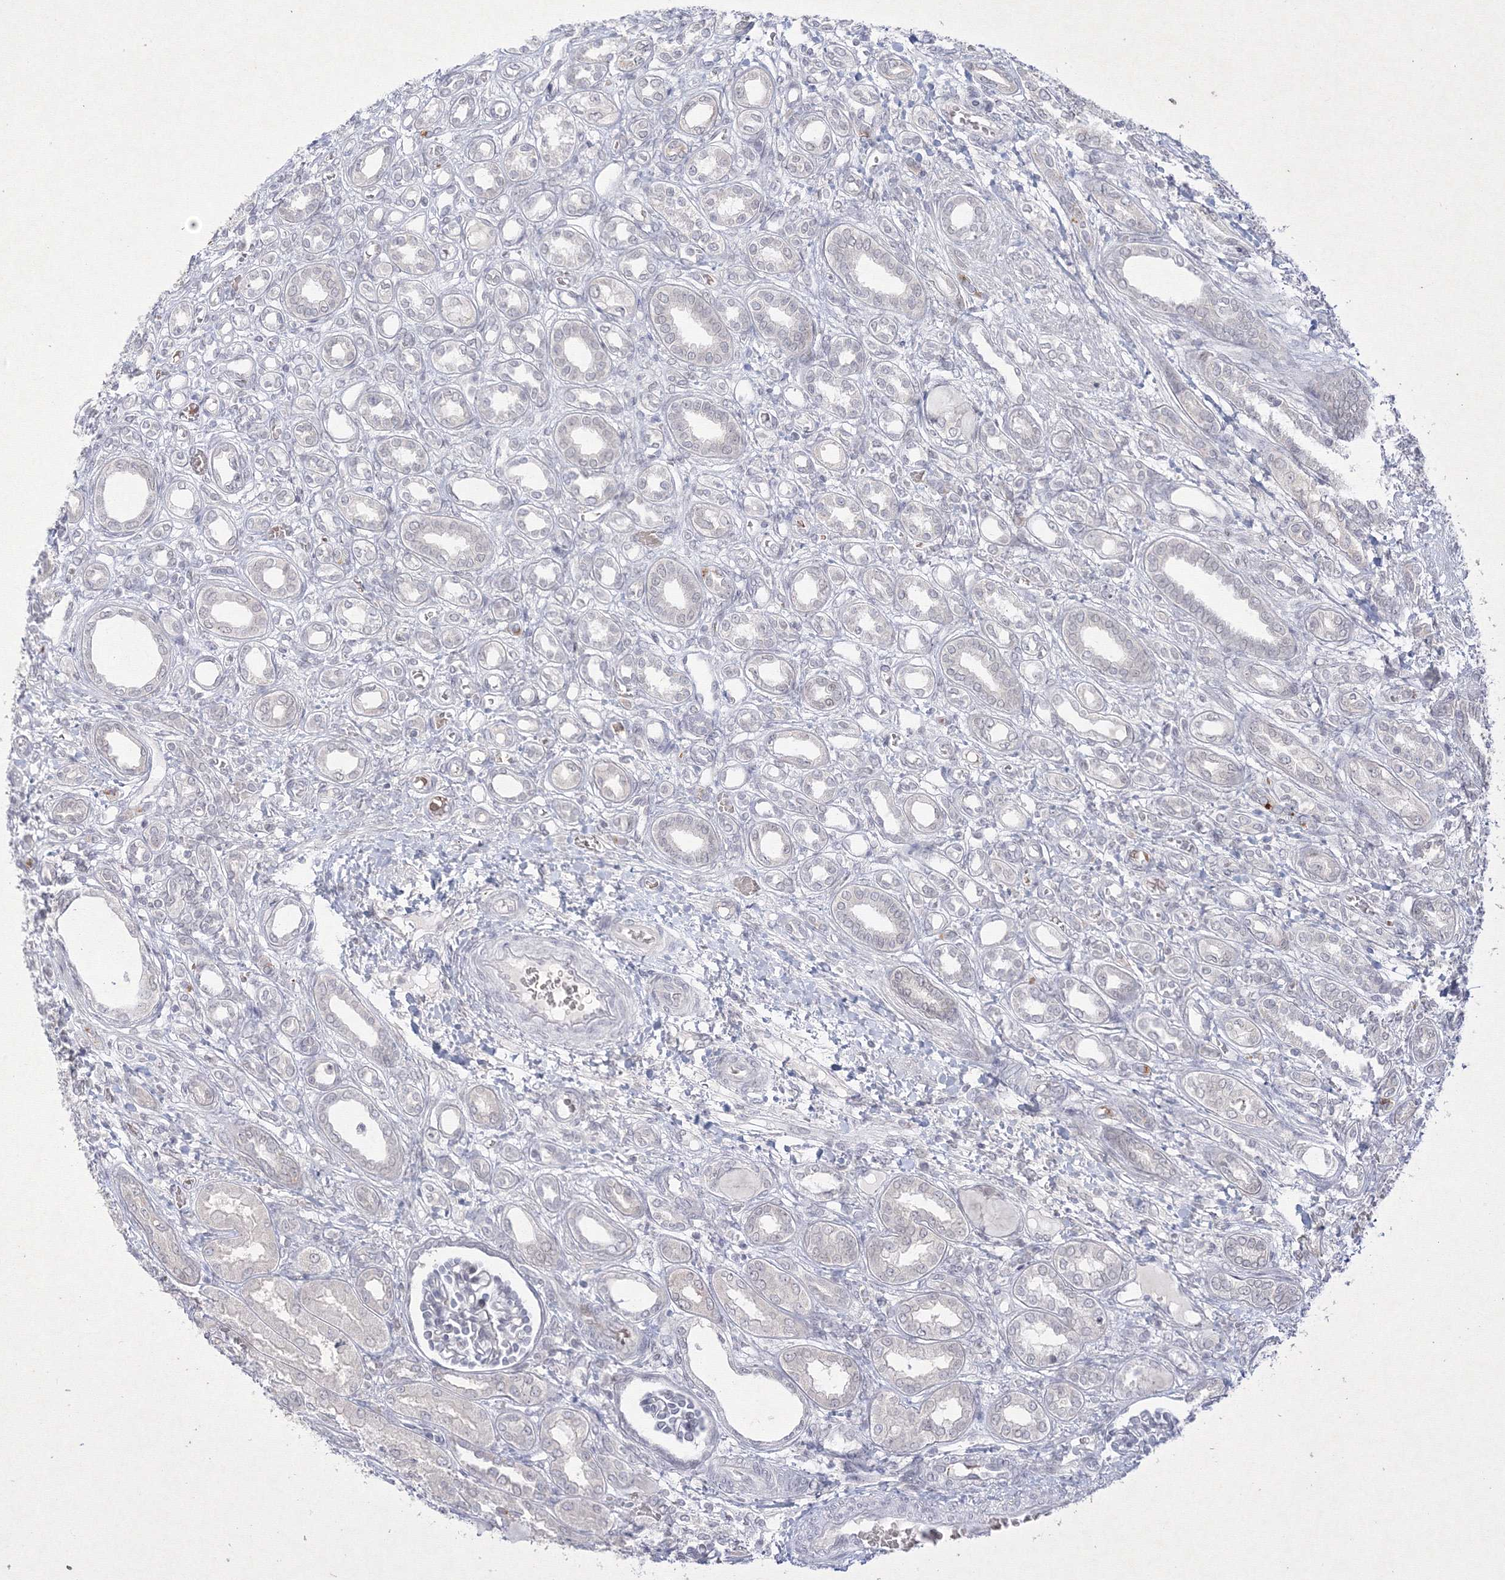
{"staining": {"intensity": "negative", "quantity": "none", "location": "none"}, "tissue": "kidney", "cell_type": "Cells in glomeruli", "image_type": "normal", "snomed": [{"axis": "morphology", "description": "Normal tissue, NOS"}, {"axis": "morphology", "description": "Neoplasm, malignant, NOS"}, {"axis": "topography", "description": "Kidney"}], "caption": "DAB immunohistochemical staining of benign human kidney exhibits no significant expression in cells in glomeruli. (DAB (3,3'-diaminobenzidine) IHC visualized using brightfield microscopy, high magnification).", "gene": "NXPE3", "patient": {"sex": "female", "age": 1}}